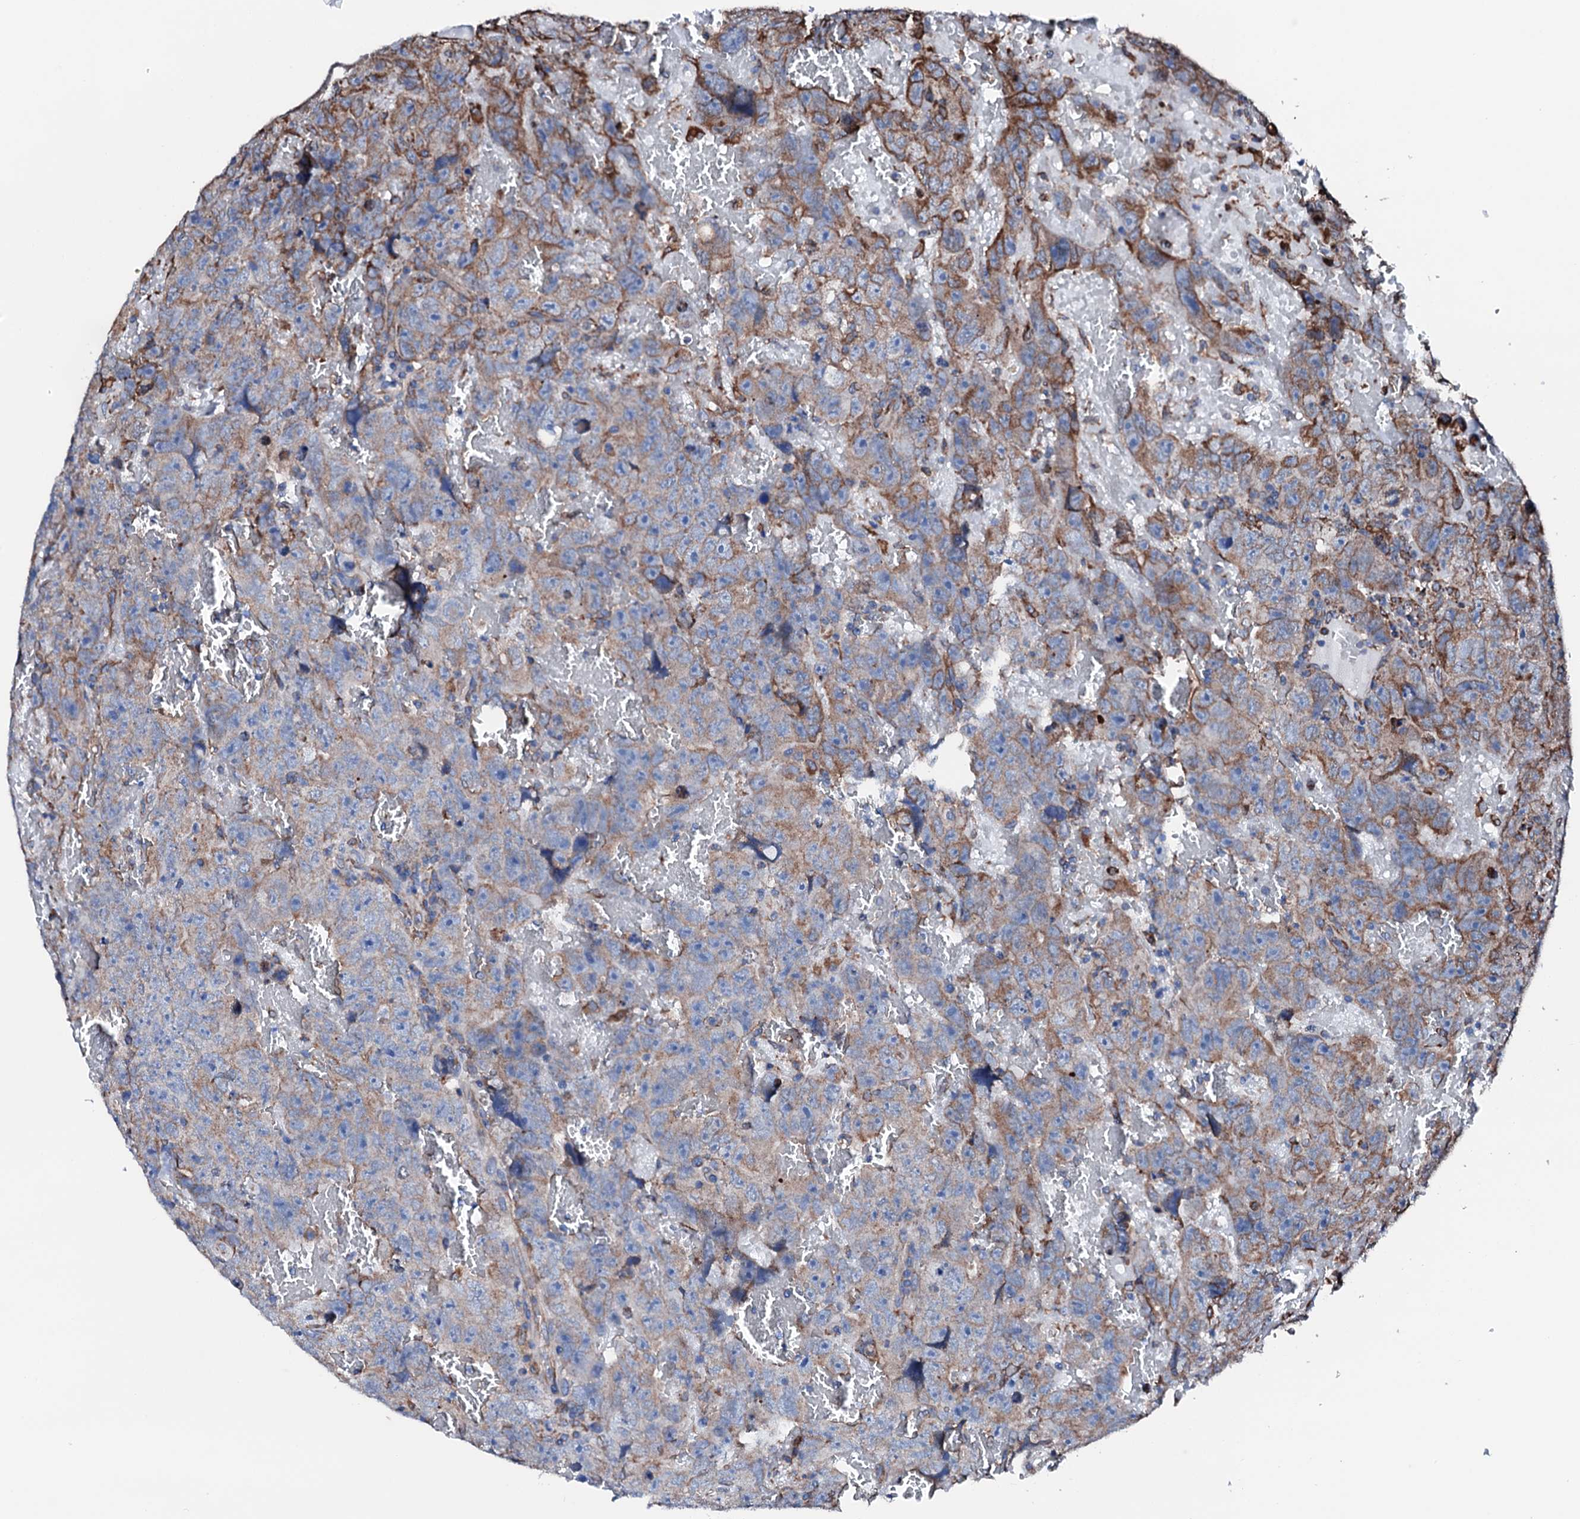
{"staining": {"intensity": "moderate", "quantity": "25%-75%", "location": "cytoplasmic/membranous"}, "tissue": "testis cancer", "cell_type": "Tumor cells", "image_type": "cancer", "snomed": [{"axis": "morphology", "description": "Carcinoma, Embryonal, NOS"}, {"axis": "topography", "description": "Testis"}], "caption": "Immunohistochemistry staining of testis cancer (embryonal carcinoma), which demonstrates medium levels of moderate cytoplasmic/membranous staining in approximately 25%-75% of tumor cells indicating moderate cytoplasmic/membranous protein expression. The staining was performed using DAB (brown) for protein detection and nuclei were counterstained in hematoxylin (blue).", "gene": "AMDHD1", "patient": {"sex": "male", "age": 45}}